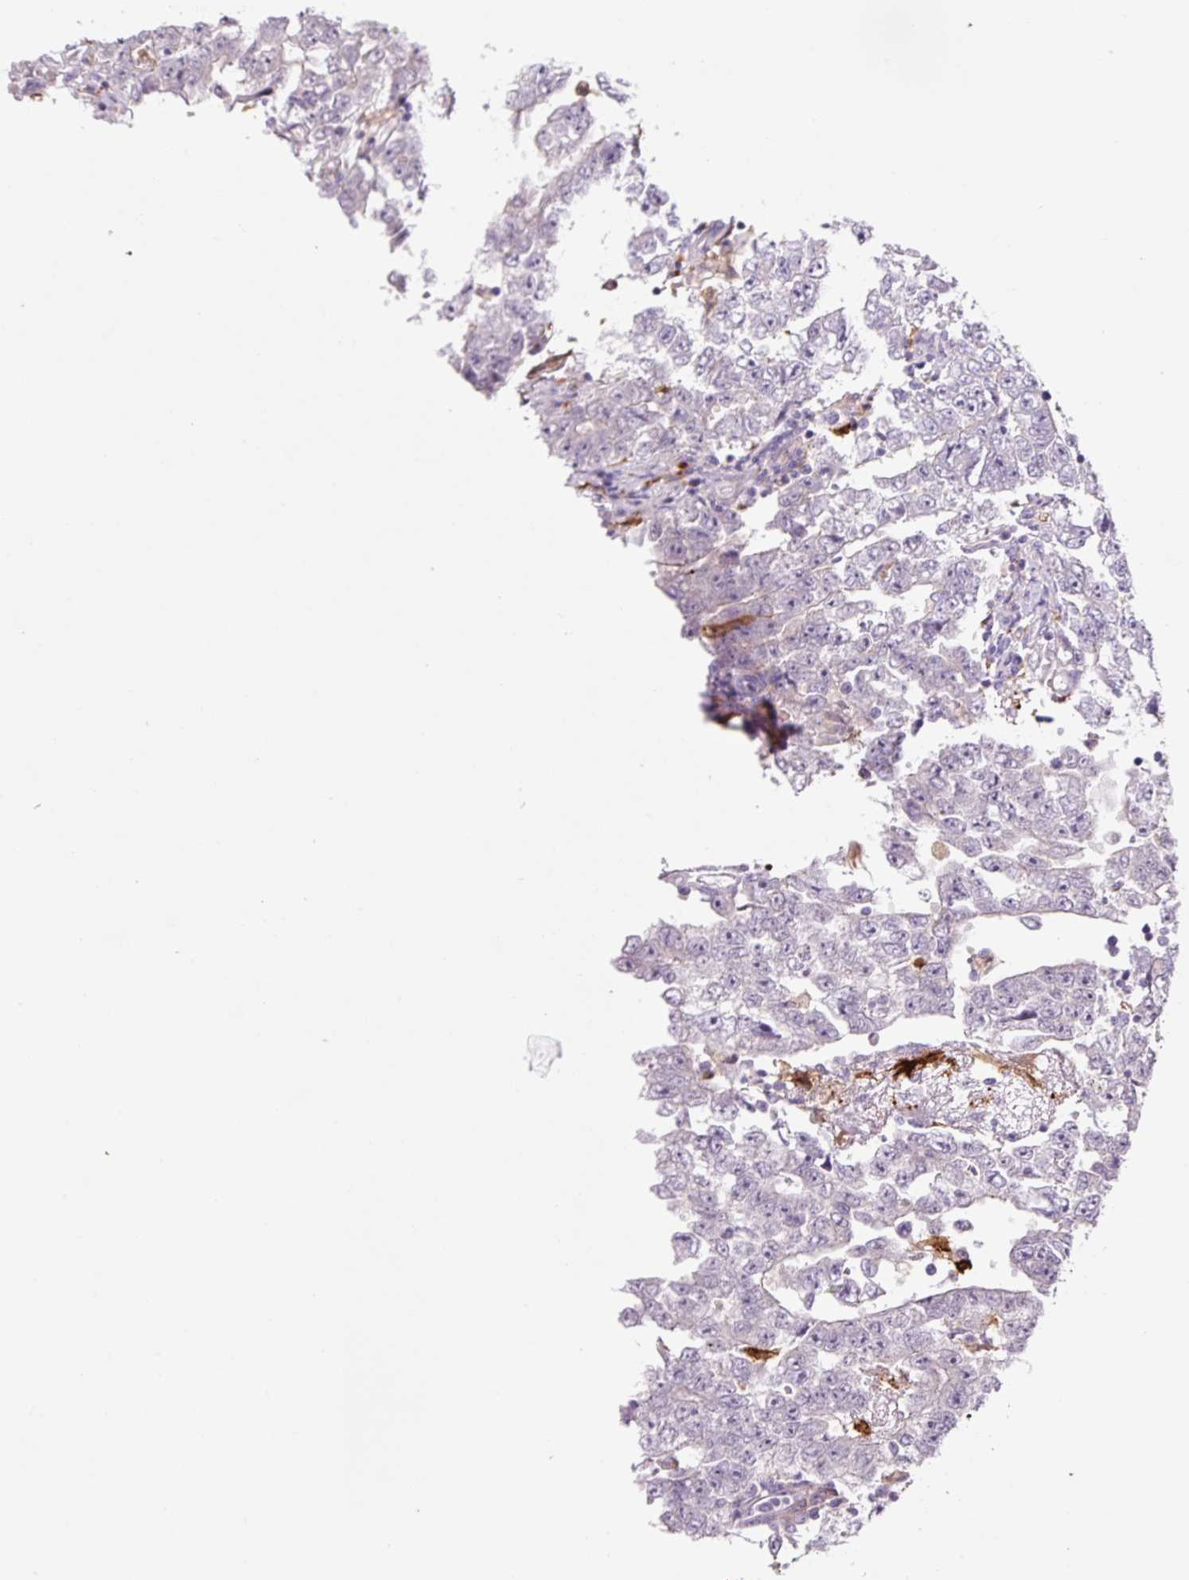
{"staining": {"intensity": "negative", "quantity": "none", "location": "none"}, "tissue": "testis cancer", "cell_type": "Tumor cells", "image_type": "cancer", "snomed": [{"axis": "morphology", "description": "Carcinoma, Embryonal, NOS"}, {"axis": "topography", "description": "Testis"}], "caption": "Immunohistochemistry (IHC) micrograph of neoplastic tissue: human testis cancer (embryonal carcinoma) stained with DAB (3,3'-diaminobenzidine) demonstrates no significant protein expression in tumor cells.", "gene": "FUT10", "patient": {"sex": "male", "age": 25}}